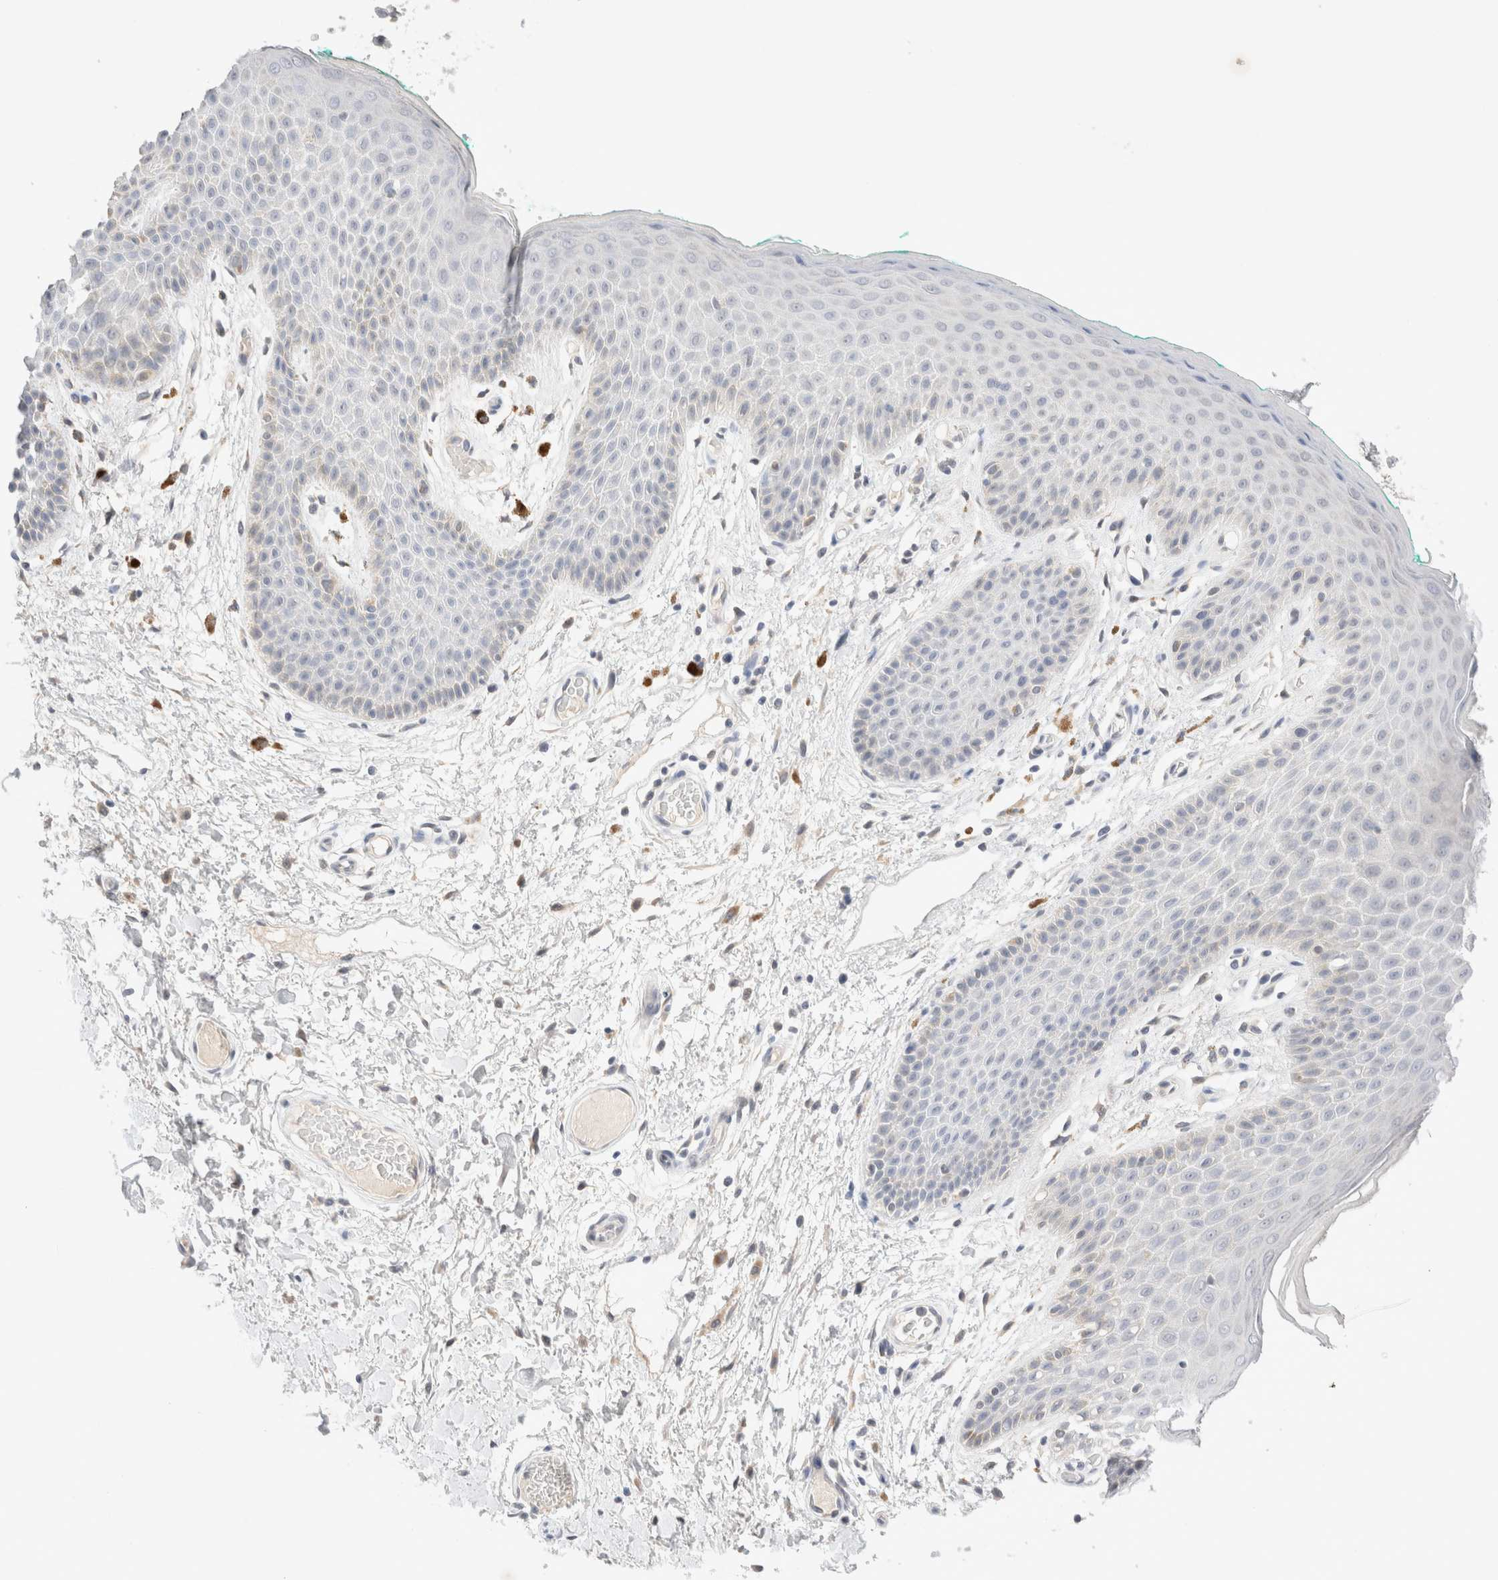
{"staining": {"intensity": "negative", "quantity": "none", "location": "none"}, "tissue": "skin", "cell_type": "Epidermal cells", "image_type": "normal", "snomed": [{"axis": "morphology", "description": "Normal tissue, NOS"}, {"axis": "topography", "description": "Anal"}], "caption": "Immunohistochemical staining of unremarkable skin shows no significant staining in epidermal cells. Nuclei are stained in blue.", "gene": "SPATA20", "patient": {"sex": "male", "age": 74}}